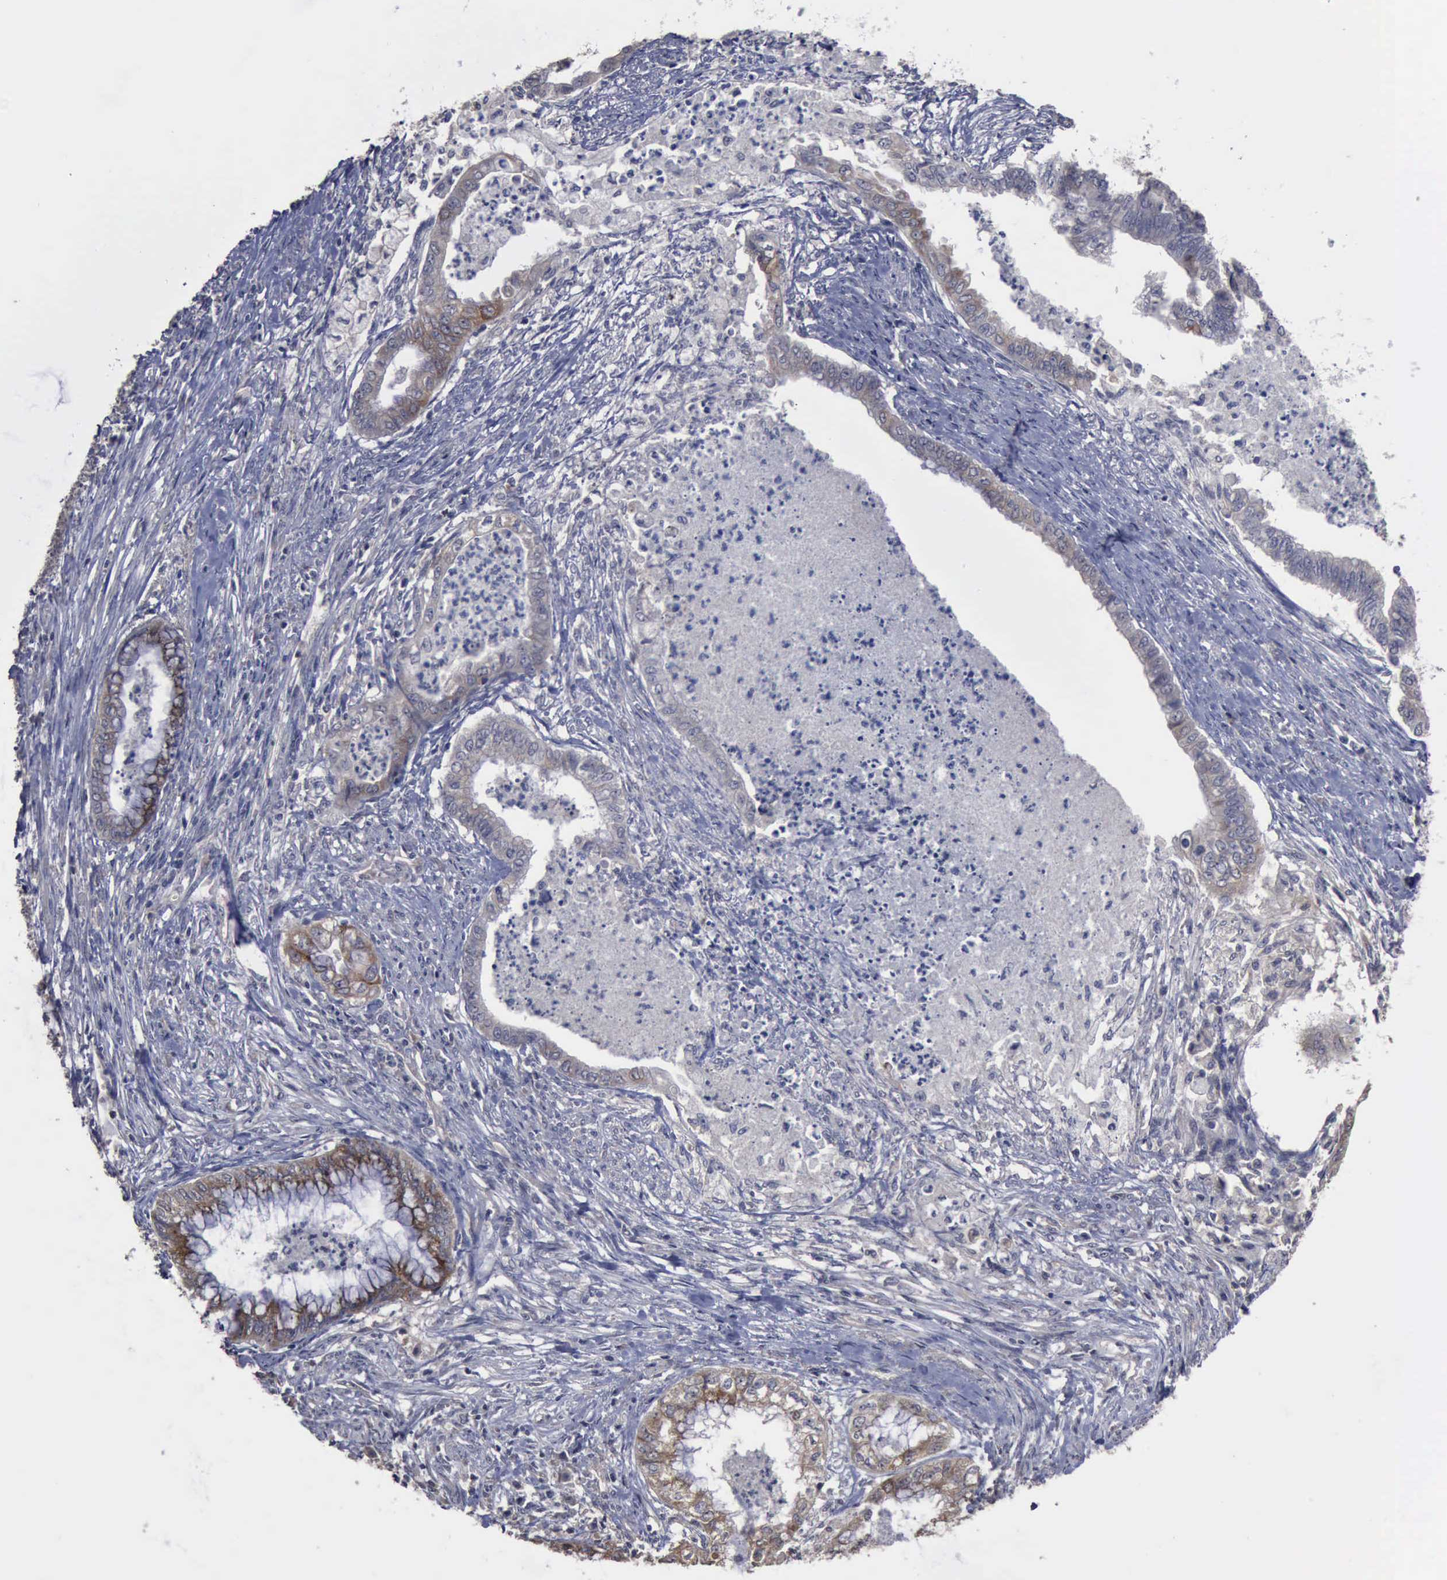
{"staining": {"intensity": "weak", "quantity": "<25%", "location": "cytoplasmic/membranous"}, "tissue": "endometrial cancer", "cell_type": "Tumor cells", "image_type": "cancer", "snomed": [{"axis": "morphology", "description": "Necrosis, NOS"}, {"axis": "morphology", "description": "Adenocarcinoma, NOS"}, {"axis": "topography", "description": "Endometrium"}], "caption": "The immunohistochemistry (IHC) photomicrograph has no significant staining in tumor cells of endometrial adenocarcinoma tissue. The staining was performed using DAB to visualize the protein expression in brown, while the nuclei were stained in blue with hematoxylin (Magnification: 20x).", "gene": "CRKL", "patient": {"sex": "female", "age": 79}}